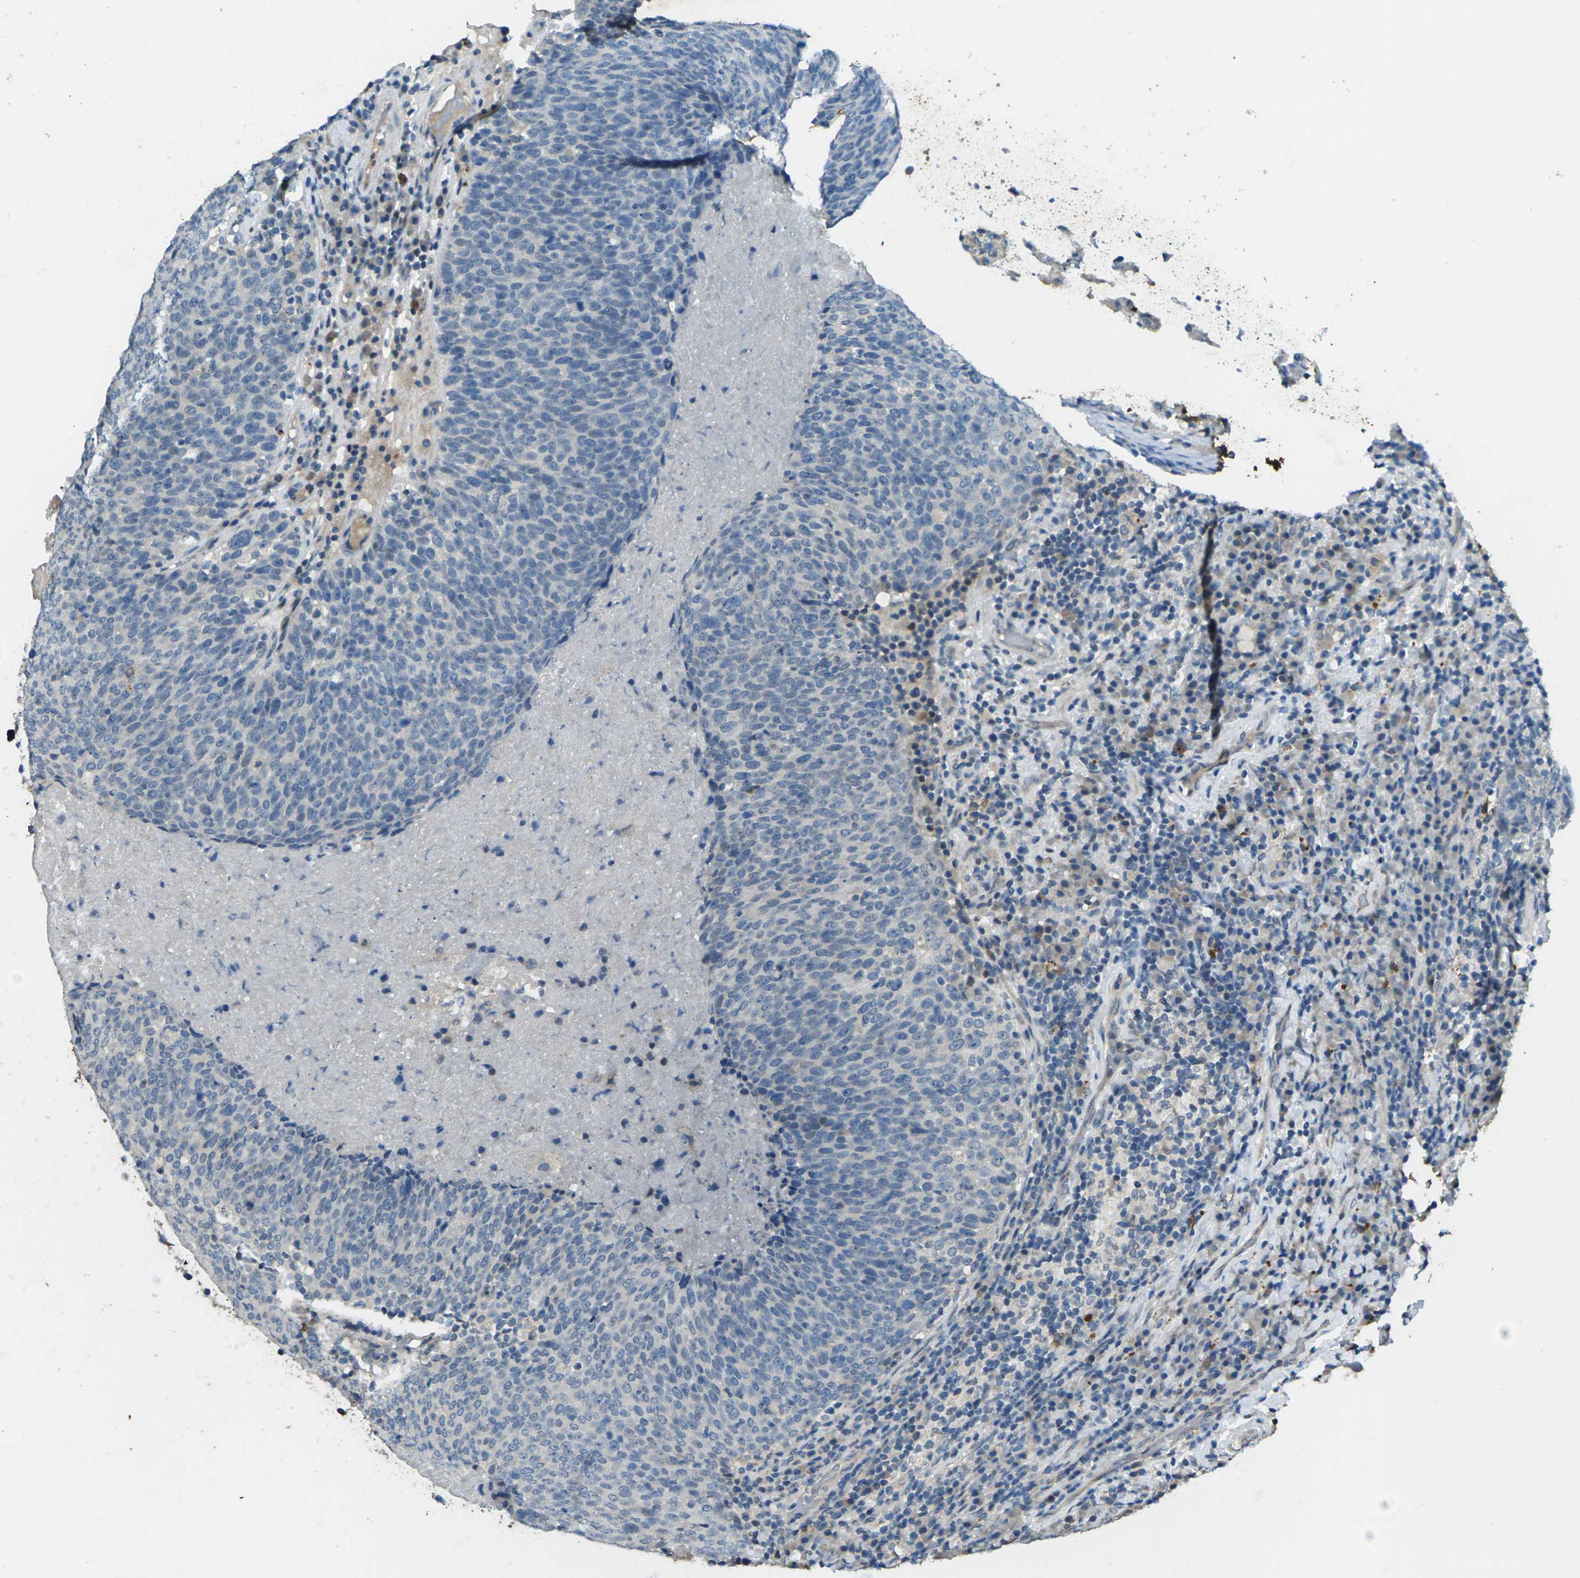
{"staining": {"intensity": "negative", "quantity": "none", "location": "none"}, "tissue": "head and neck cancer", "cell_type": "Tumor cells", "image_type": "cancer", "snomed": [{"axis": "morphology", "description": "Squamous cell carcinoma, NOS"}, {"axis": "morphology", "description": "Squamous cell carcinoma, metastatic, NOS"}, {"axis": "topography", "description": "Lymph node"}, {"axis": "topography", "description": "Head-Neck"}], "caption": "This is an immunohistochemistry histopathology image of human head and neck cancer. There is no positivity in tumor cells.", "gene": "SIGLEC14", "patient": {"sex": "male", "age": 62}}